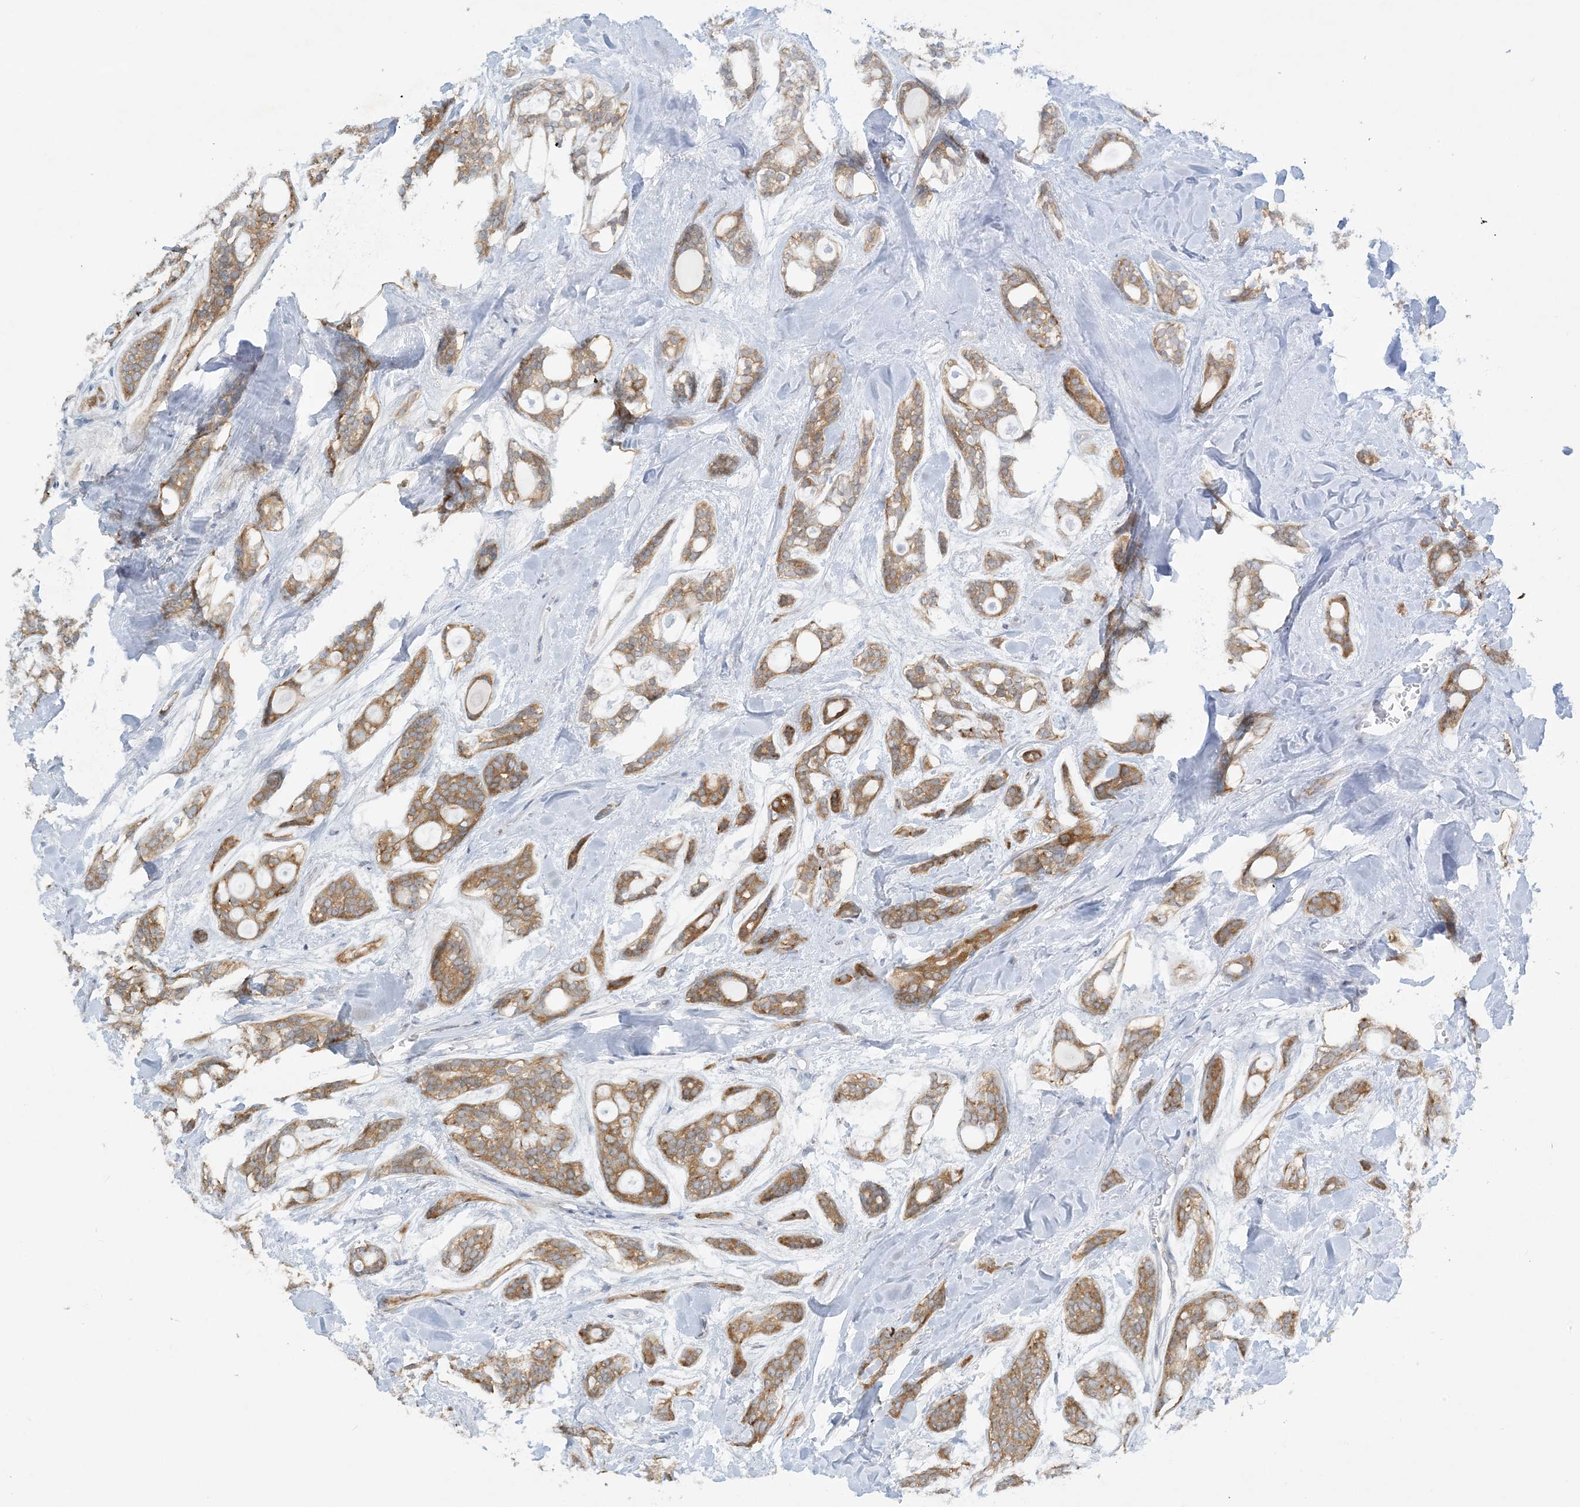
{"staining": {"intensity": "moderate", "quantity": ">75%", "location": "cytoplasmic/membranous"}, "tissue": "head and neck cancer", "cell_type": "Tumor cells", "image_type": "cancer", "snomed": [{"axis": "morphology", "description": "Adenocarcinoma, NOS"}, {"axis": "topography", "description": "Head-Neck"}], "caption": "High-magnification brightfield microscopy of adenocarcinoma (head and neck) stained with DAB (brown) and counterstained with hematoxylin (blue). tumor cells exhibit moderate cytoplasmic/membranous positivity is identified in about>75% of cells. (DAB (3,3'-diaminobenzidine) IHC with brightfield microscopy, high magnification).", "gene": "MRPS18A", "patient": {"sex": "male", "age": 66}}